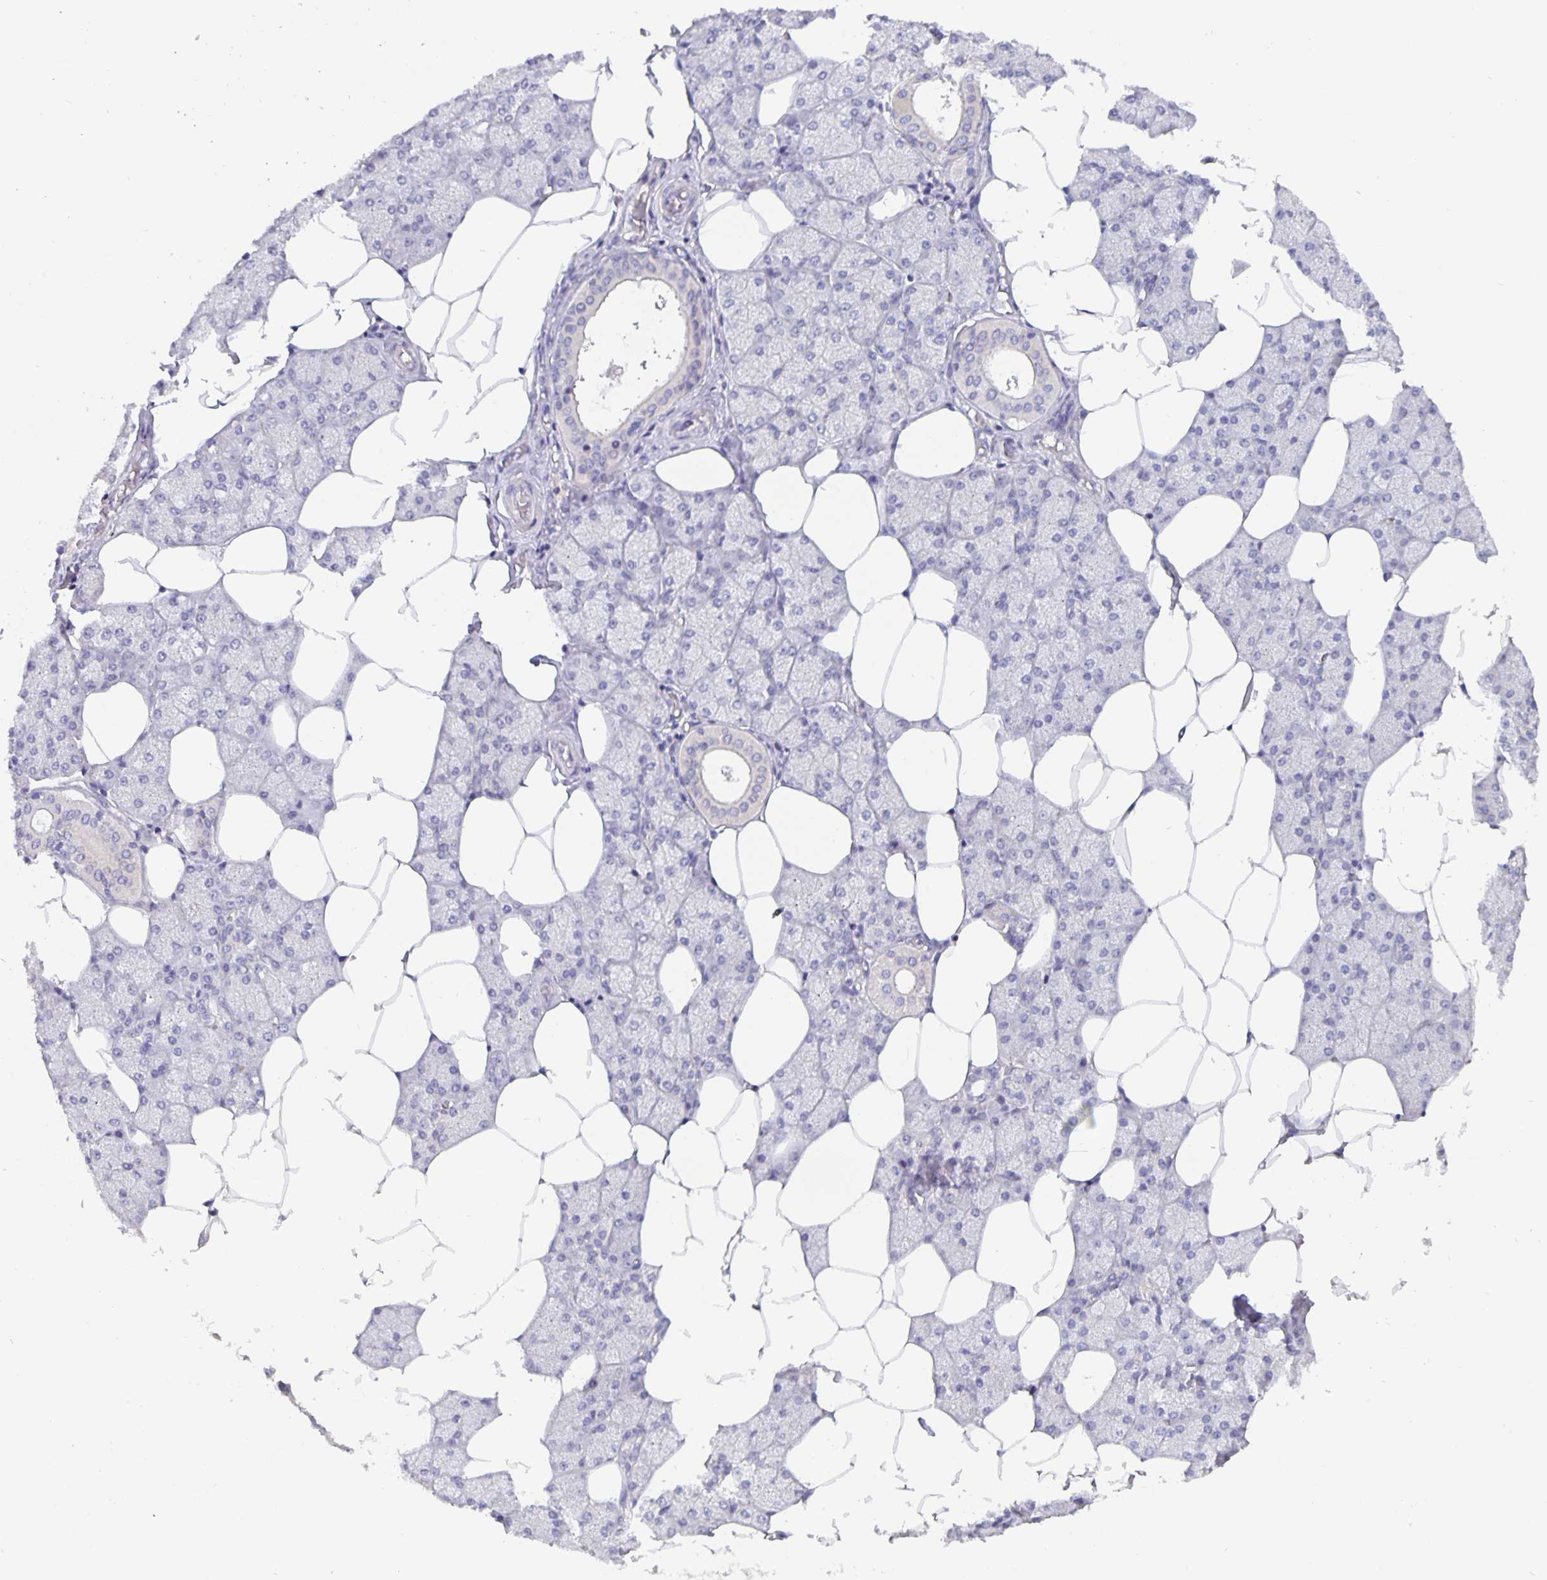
{"staining": {"intensity": "negative", "quantity": "none", "location": "none"}, "tissue": "salivary gland", "cell_type": "Glandular cells", "image_type": "normal", "snomed": [{"axis": "morphology", "description": "Normal tissue, NOS"}, {"axis": "topography", "description": "Salivary gland"}], "caption": "IHC histopathology image of normal human salivary gland stained for a protein (brown), which demonstrates no staining in glandular cells.", "gene": "GDF15", "patient": {"sex": "female", "age": 43}}